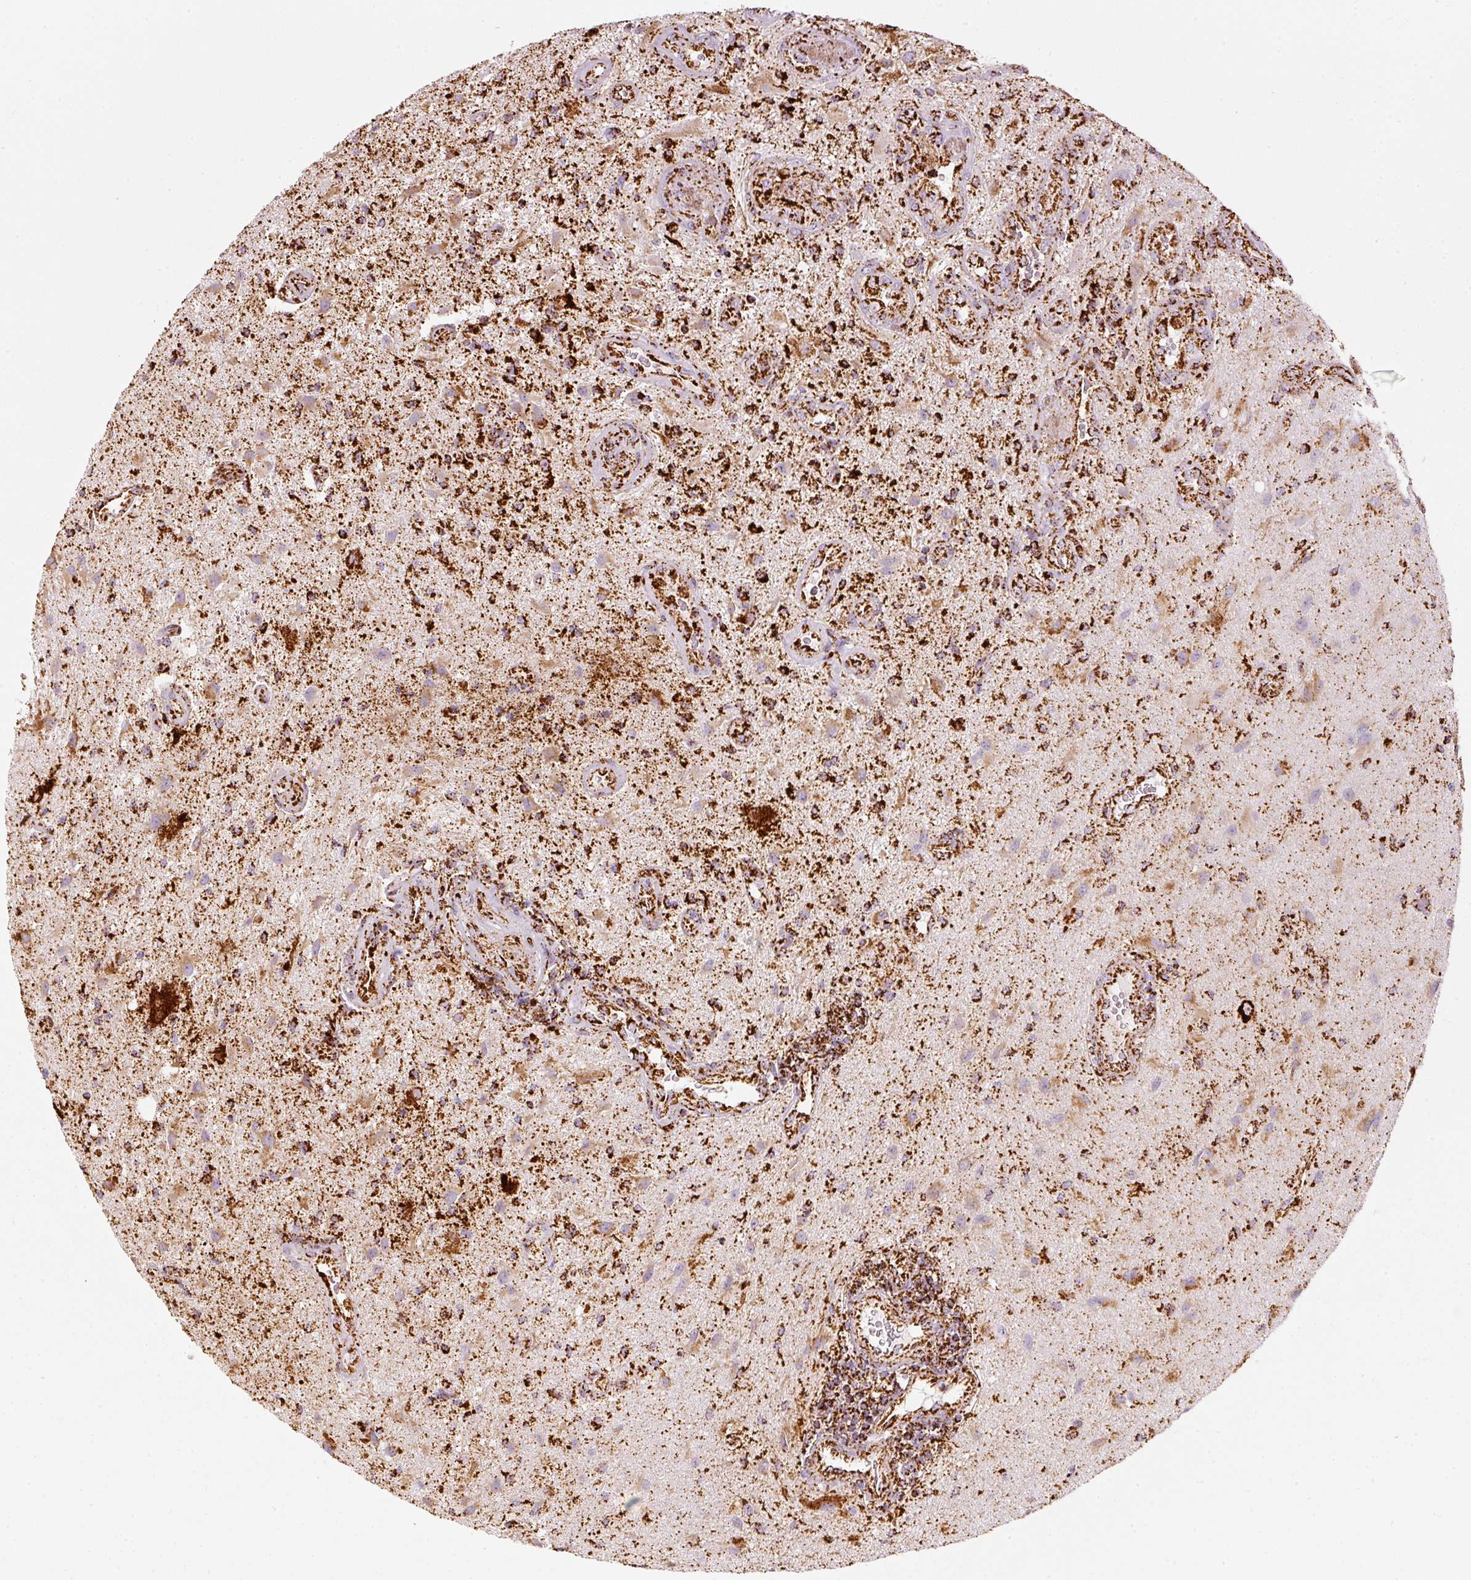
{"staining": {"intensity": "strong", "quantity": ">75%", "location": "cytoplasmic/membranous"}, "tissue": "glioma", "cell_type": "Tumor cells", "image_type": "cancer", "snomed": [{"axis": "morphology", "description": "Glioma, malignant, High grade"}, {"axis": "topography", "description": "Brain"}], "caption": "A brown stain labels strong cytoplasmic/membranous expression of a protein in high-grade glioma (malignant) tumor cells.", "gene": "MT-CO2", "patient": {"sex": "male", "age": 67}}